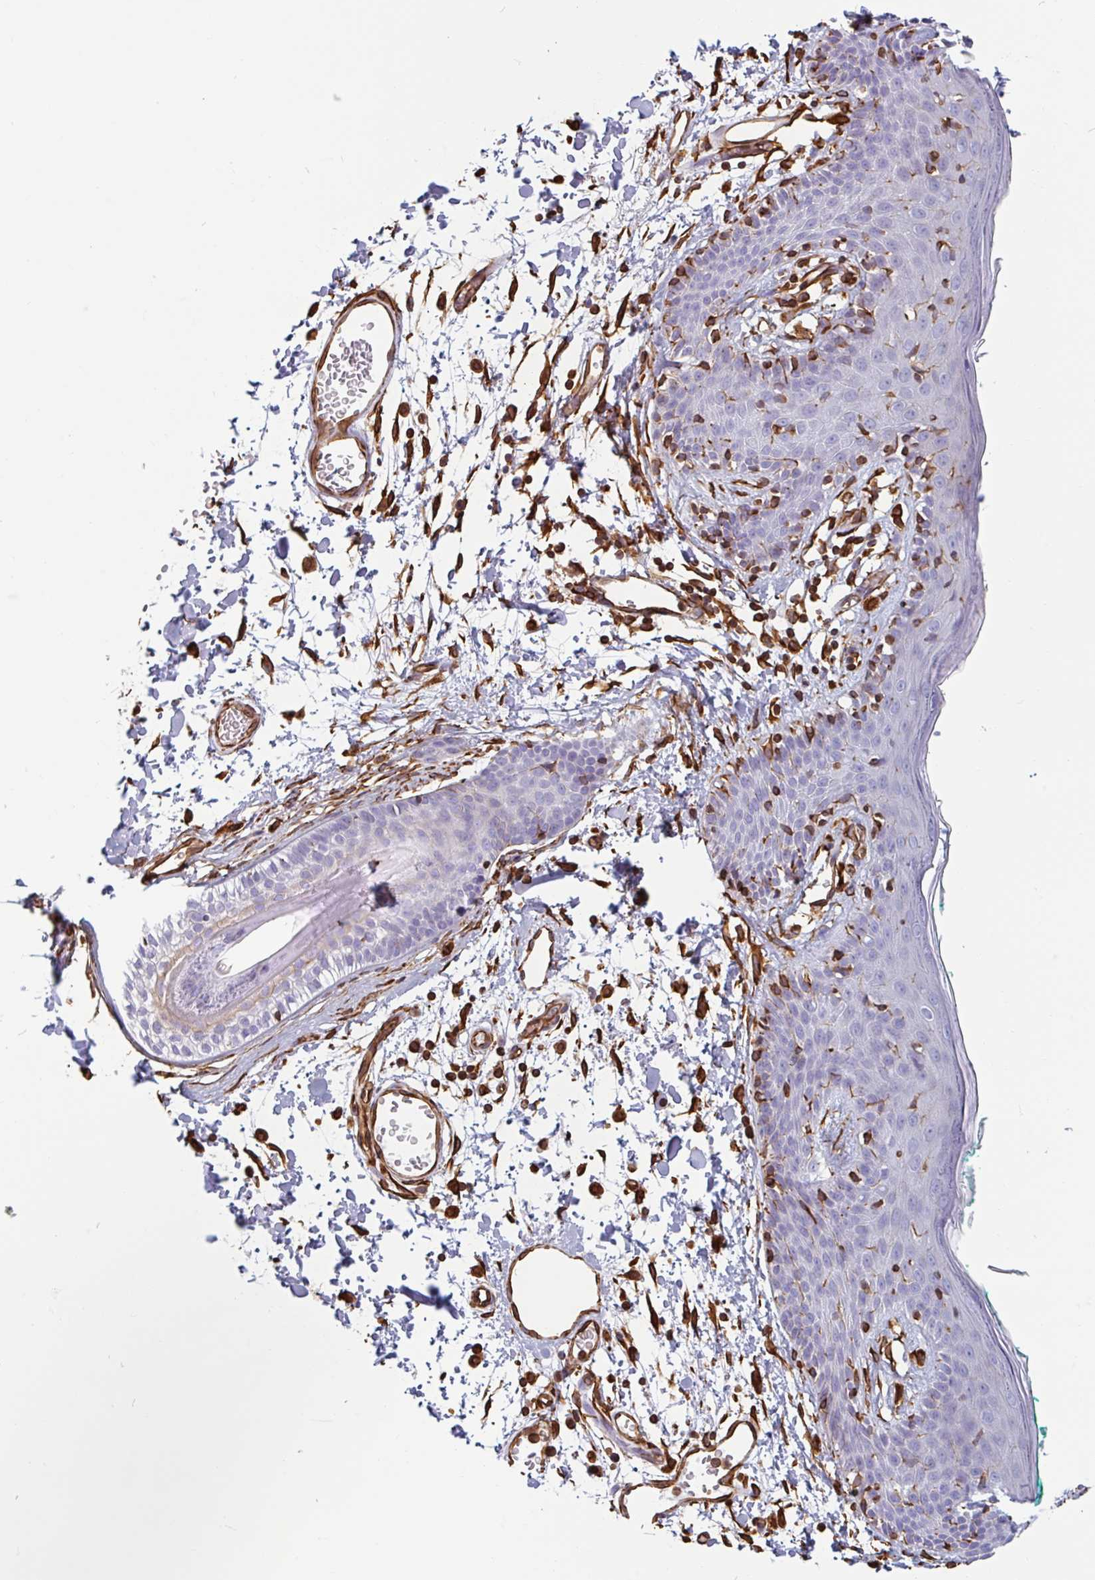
{"staining": {"intensity": "strong", "quantity": ">75%", "location": "cytoplasmic/membranous"}, "tissue": "skin", "cell_type": "Fibroblasts", "image_type": "normal", "snomed": [{"axis": "morphology", "description": "Normal tissue, NOS"}, {"axis": "topography", "description": "Skin"}], "caption": "Strong cytoplasmic/membranous staining for a protein is seen in about >75% of fibroblasts of benign skin using immunohistochemistry.", "gene": "PPFIA1", "patient": {"sex": "male", "age": 79}}